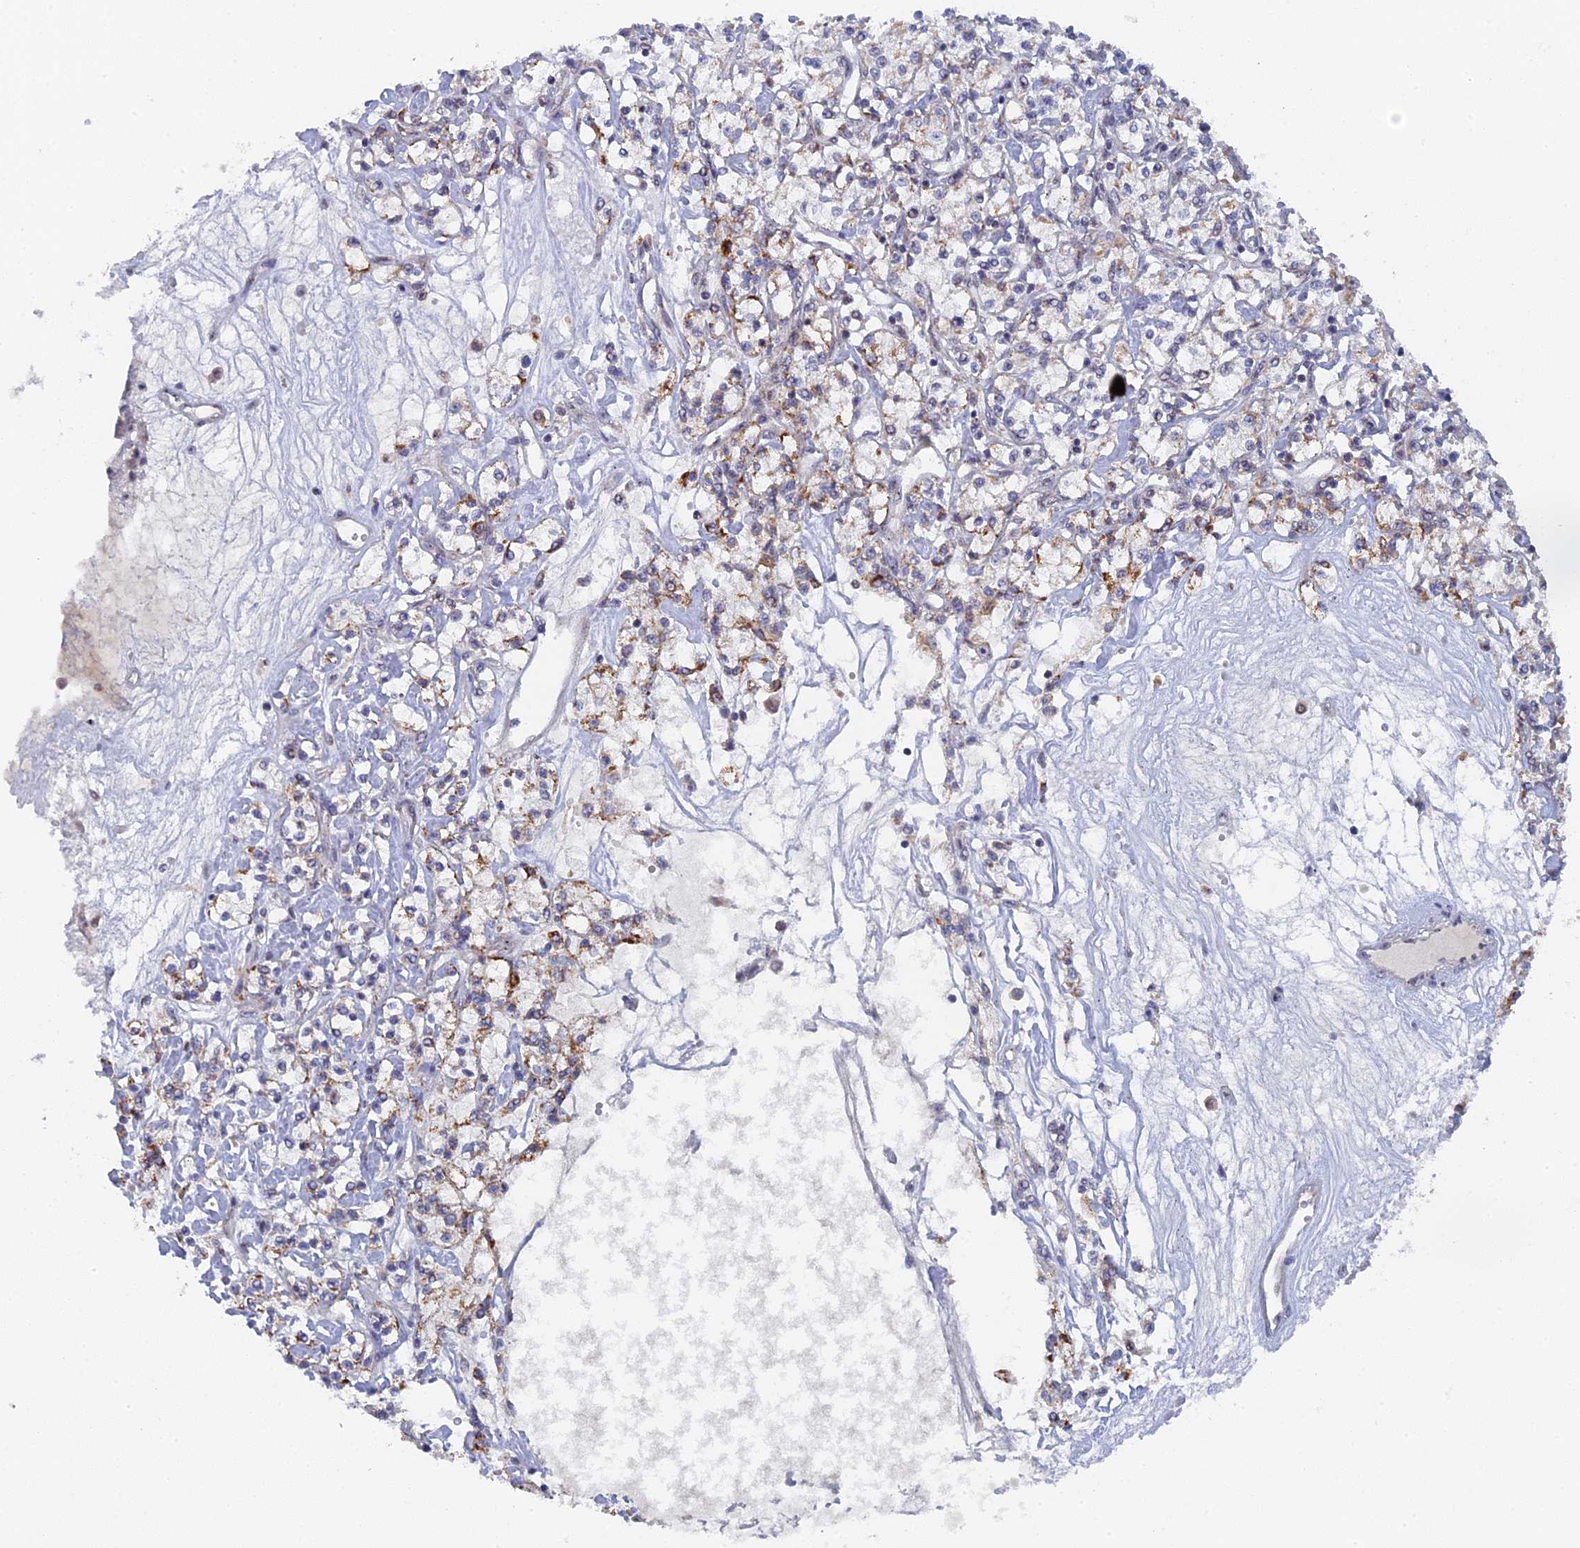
{"staining": {"intensity": "moderate", "quantity": "<25%", "location": "cytoplasmic/membranous"}, "tissue": "renal cancer", "cell_type": "Tumor cells", "image_type": "cancer", "snomed": [{"axis": "morphology", "description": "Adenocarcinoma, NOS"}, {"axis": "topography", "description": "Kidney"}], "caption": "Brown immunohistochemical staining in renal cancer displays moderate cytoplasmic/membranous staining in about <25% of tumor cells. (DAB (3,3'-diaminobenzidine) = brown stain, brightfield microscopy at high magnification).", "gene": "MIGA2", "patient": {"sex": "female", "age": 59}}